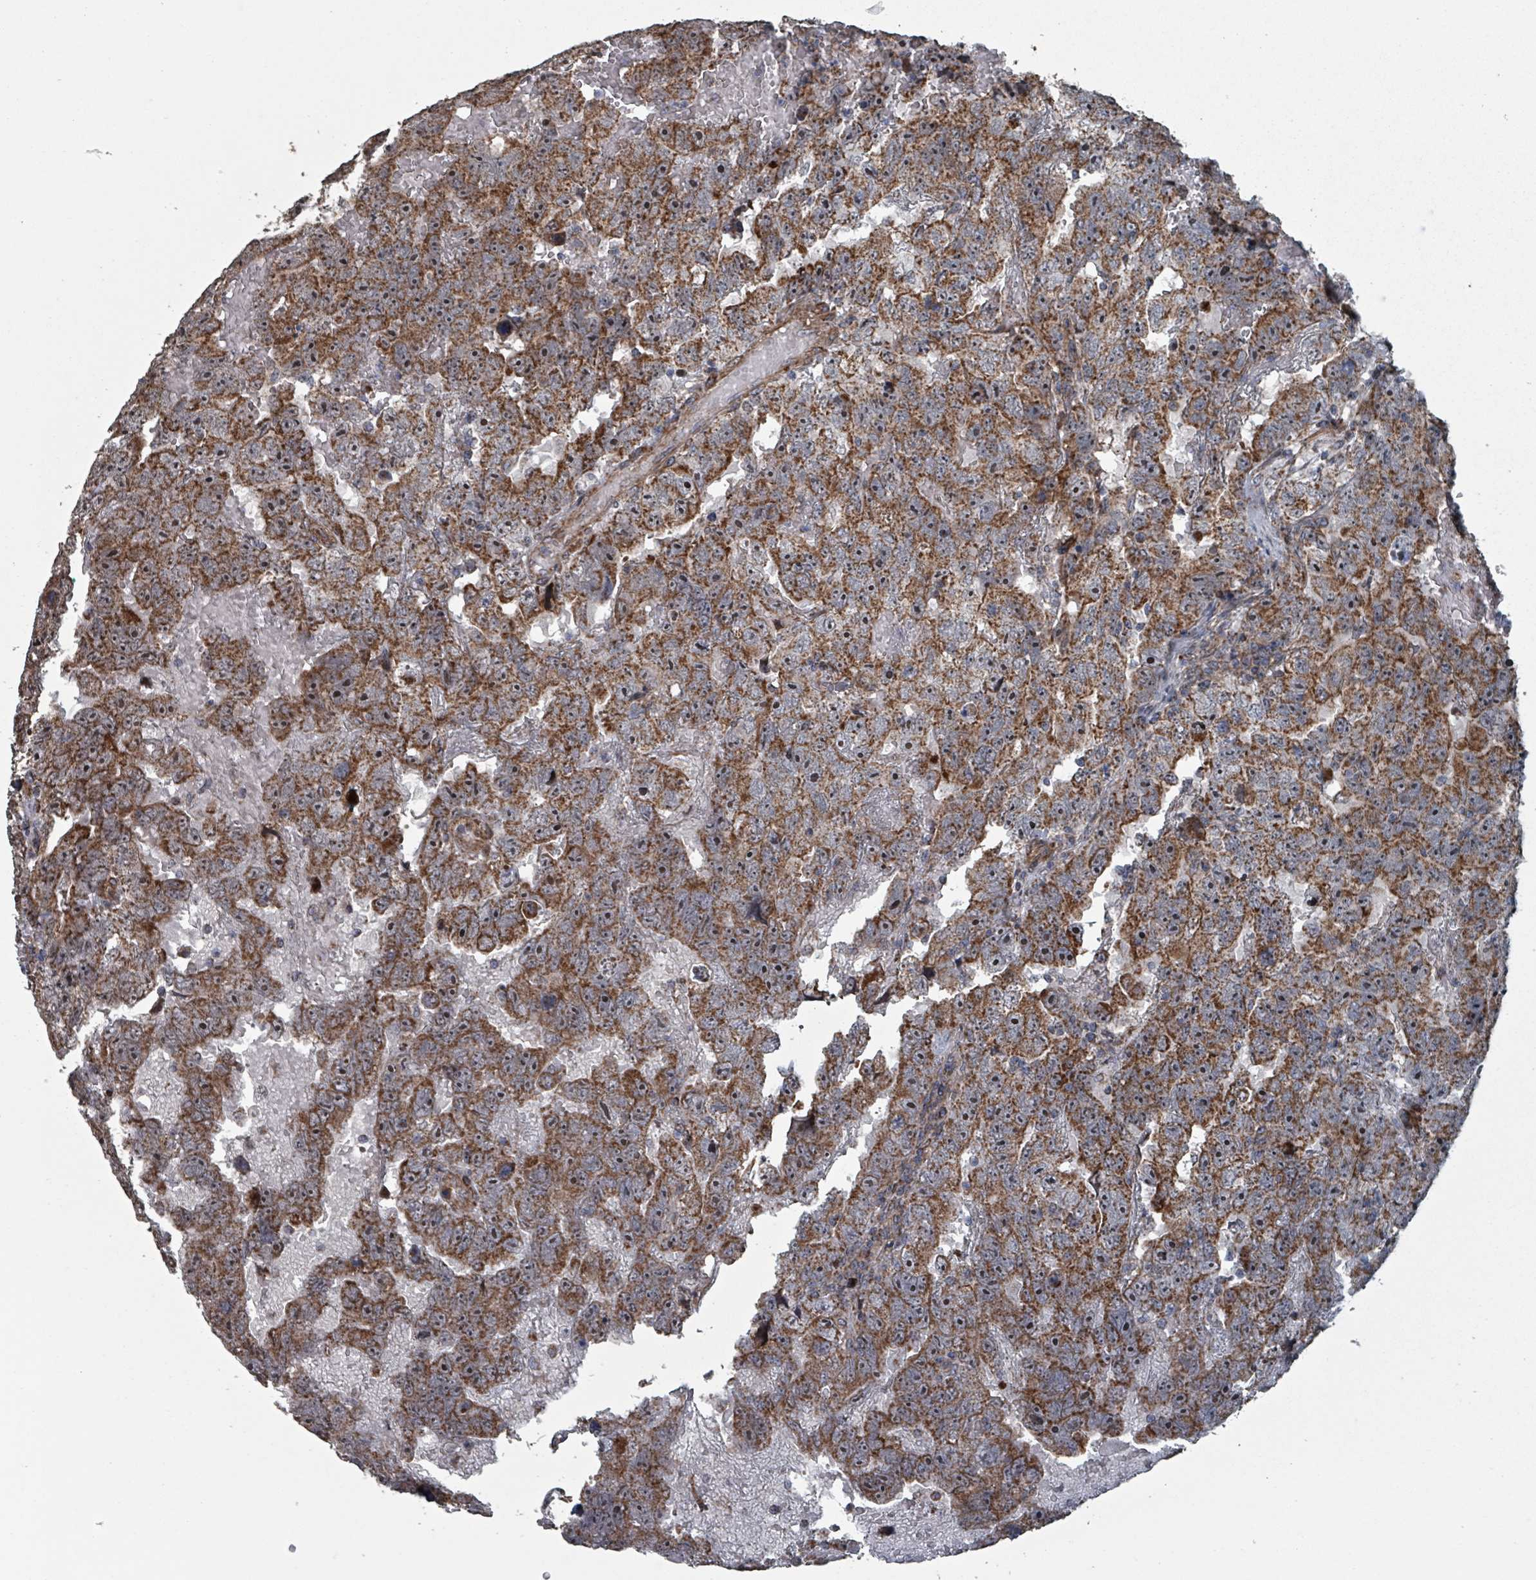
{"staining": {"intensity": "moderate", "quantity": ">75%", "location": "cytoplasmic/membranous"}, "tissue": "testis cancer", "cell_type": "Tumor cells", "image_type": "cancer", "snomed": [{"axis": "morphology", "description": "Carcinoma, Embryonal, NOS"}, {"axis": "topography", "description": "Testis"}], "caption": "IHC (DAB) staining of human testis embryonal carcinoma exhibits moderate cytoplasmic/membranous protein positivity in approximately >75% of tumor cells.", "gene": "MRPL4", "patient": {"sex": "male", "age": 45}}